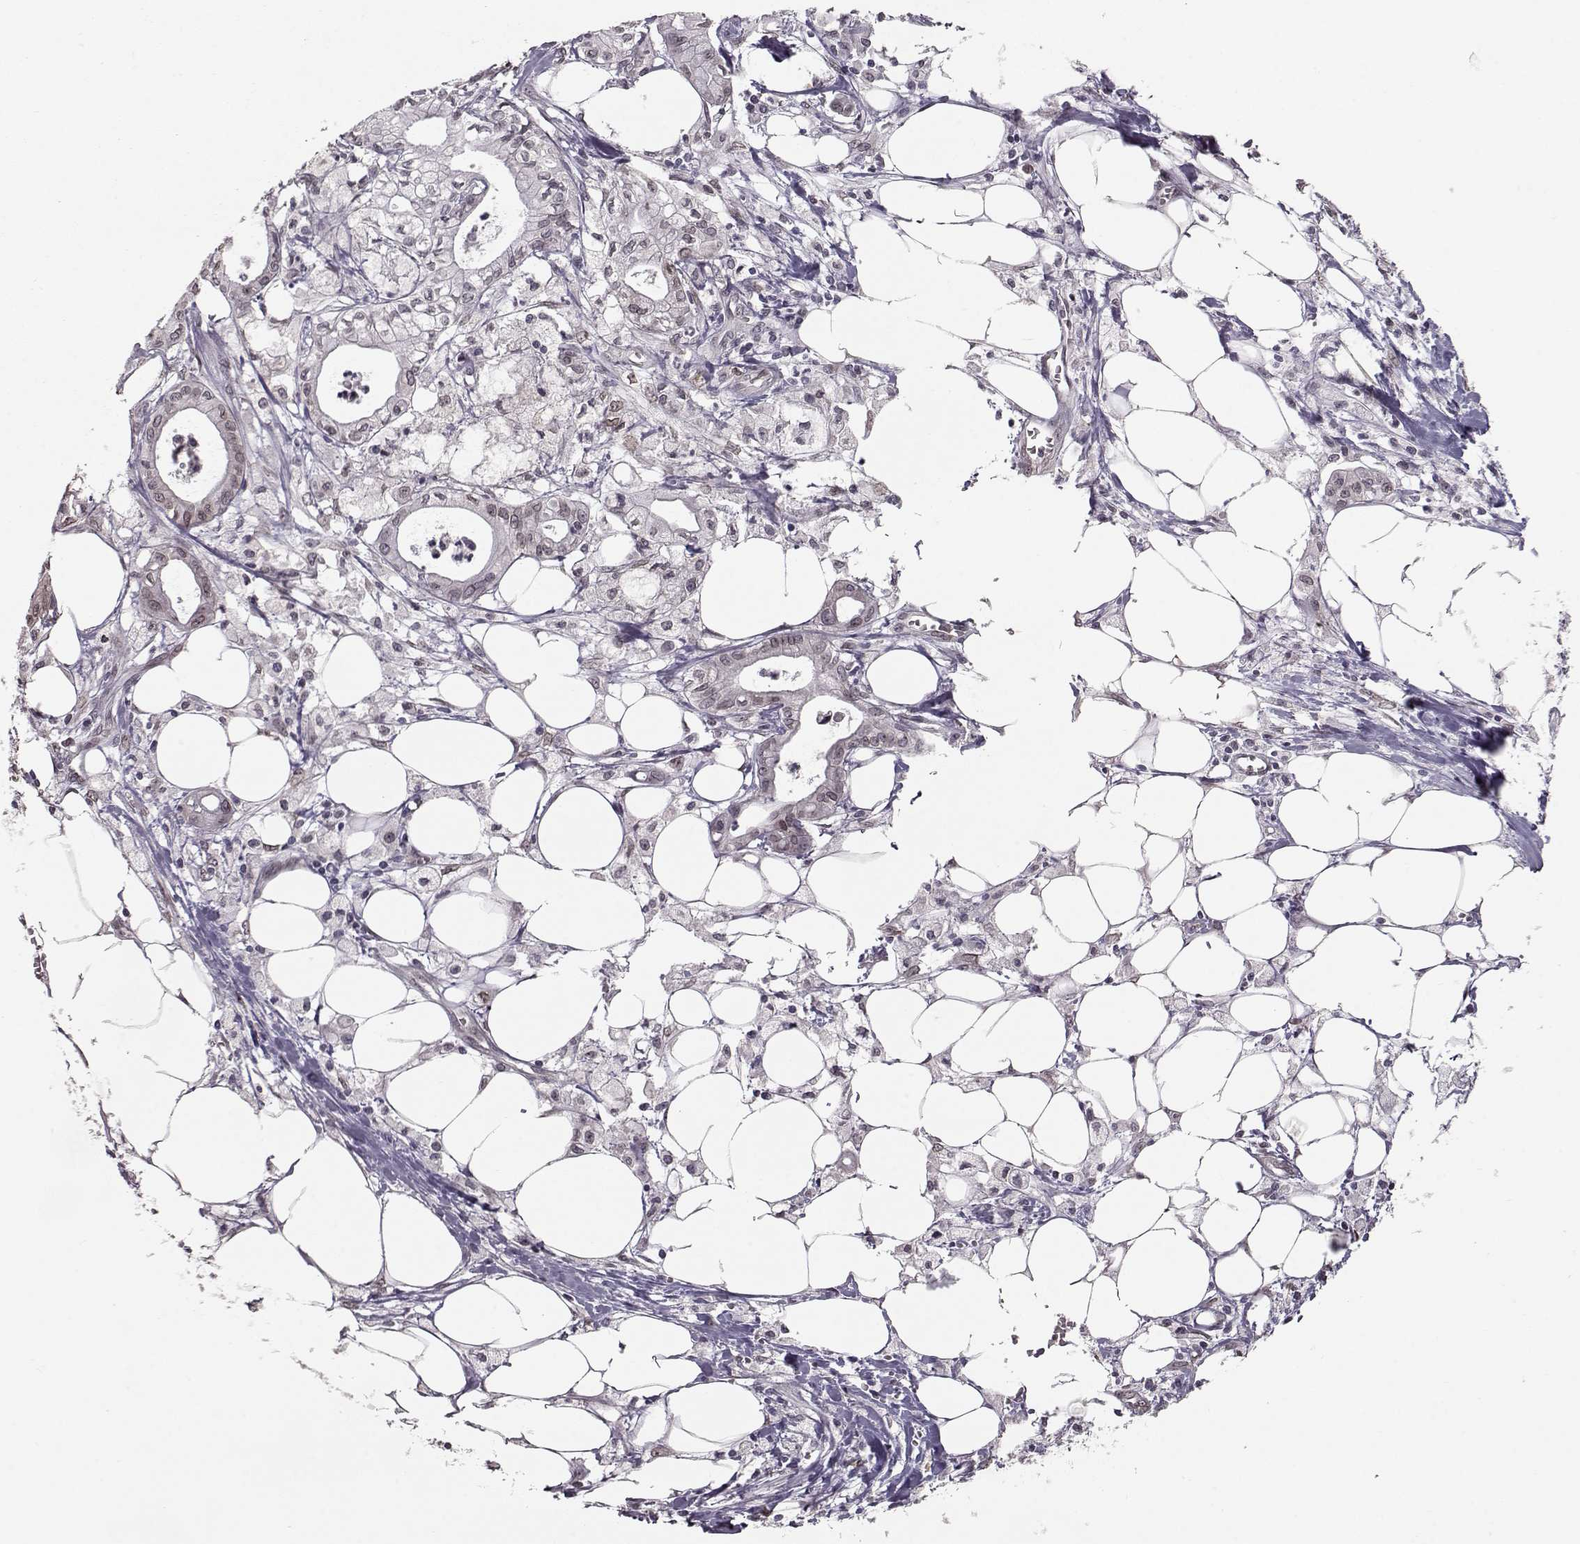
{"staining": {"intensity": "weak", "quantity": "<25%", "location": "cytoplasmic/membranous,nuclear"}, "tissue": "pancreatic cancer", "cell_type": "Tumor cells", "image_type": "cancer", "snomed": [{"axis": "morphology", "description": "Adenocarcinoma, NOS"}, {"axis": "topography", "description": "Pancreas"}], "caption": "There is no significant staining in tumor cells of pancreatic cancer.", "gene": "NUP37", "patient": {"sex": "male", "age": 71}}